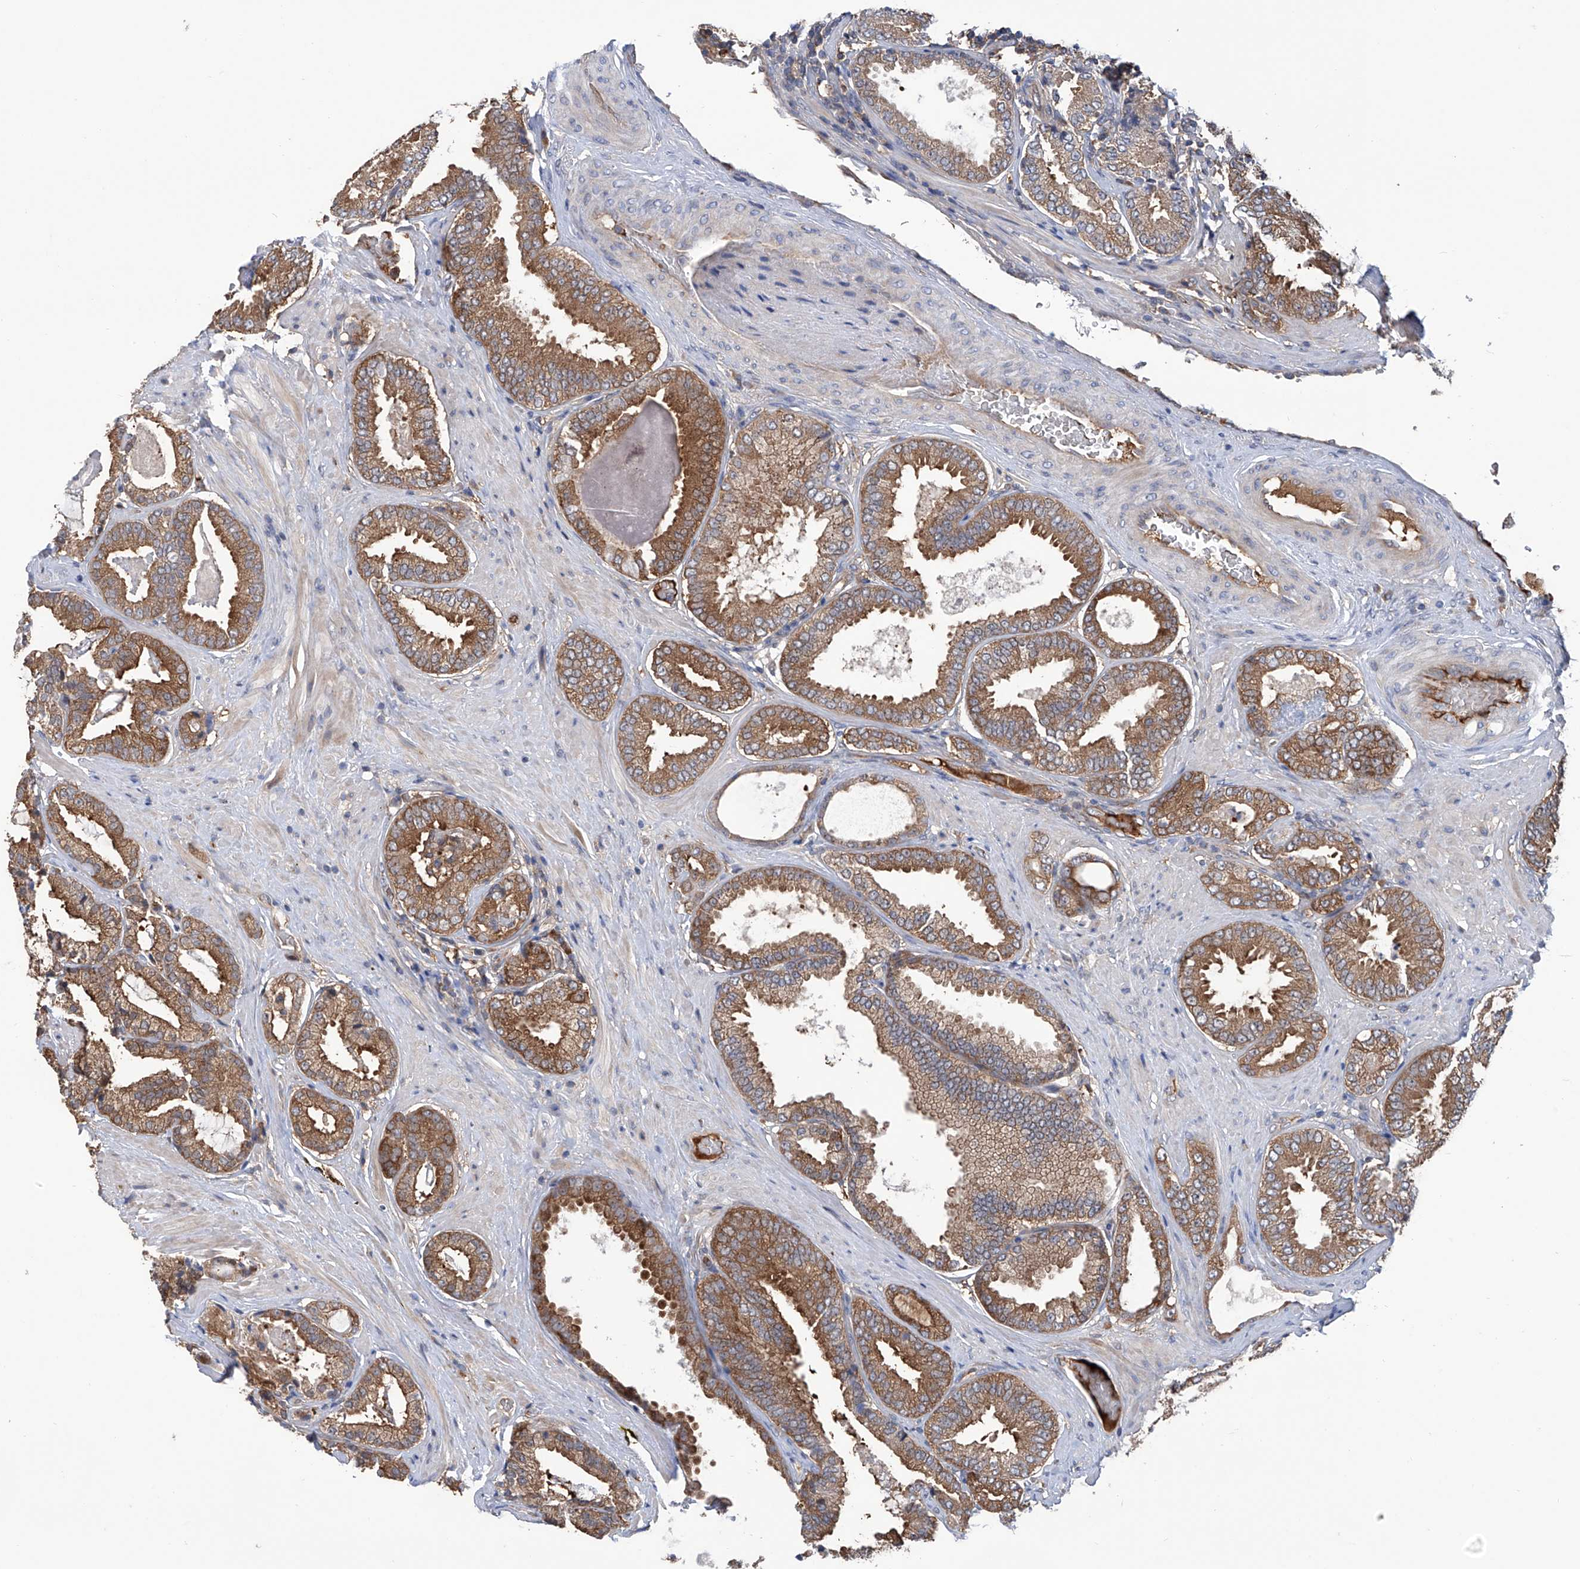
{"staining": {"intensity": "moderate", "quantity": ">75%", "location": "cytoplasmic/membranous"}, "tissue": "prostate cancer", "cell_type": "Tumor cells", "image_type": "cancer", "snomed": [{"axis": "morphology", "description": "Adenocarcinoma, Low grade"}, {"axis": "topography", "description": "Prostate"}], "caption": "There is medium levels of moderate cytoplasmic/membranous positivity in tumor cells of prostate cancer, as demonstrated by immunohistochemical staining (brown color).", "gene": "NUDT17", "patient": {"sex": "male", "age": 71}}